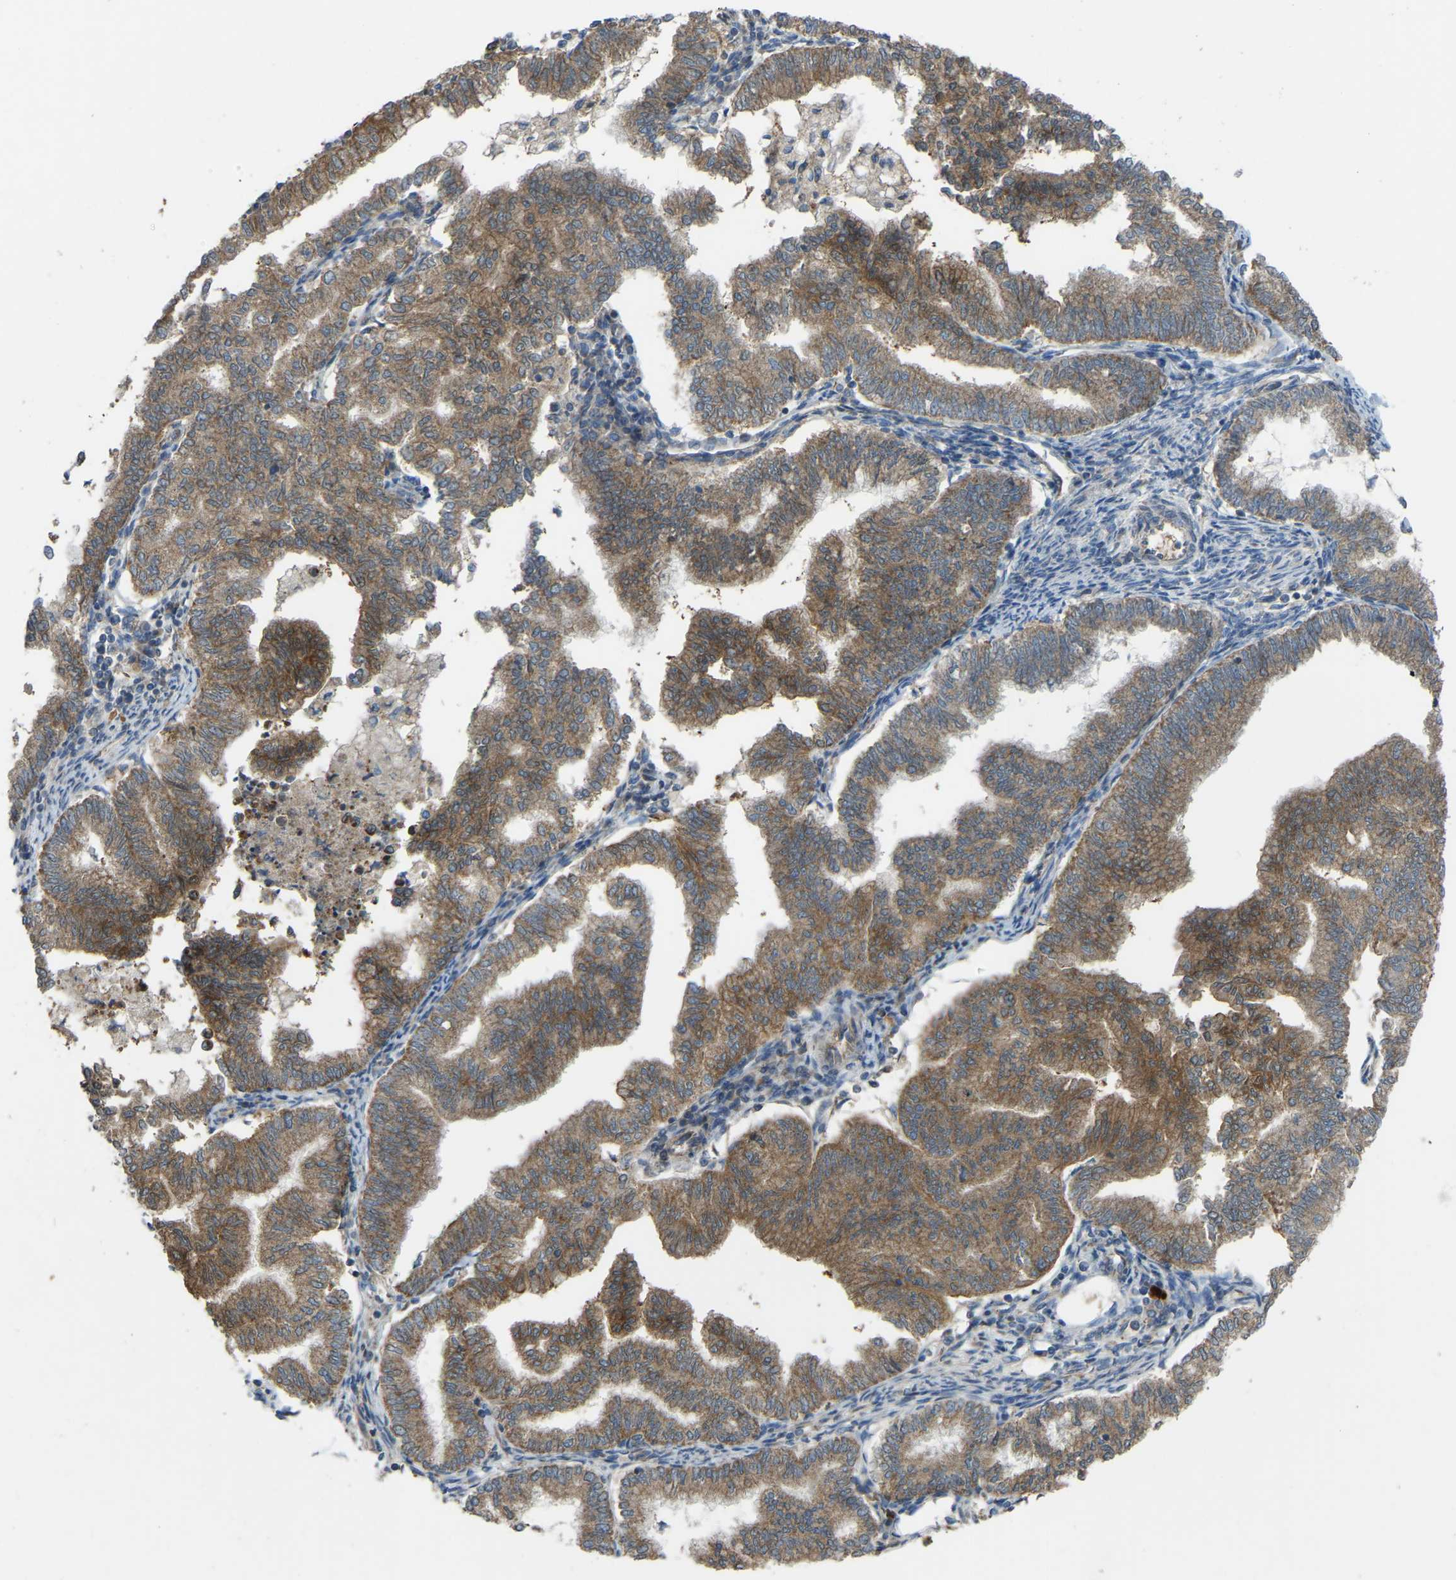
{"staining": {"intensity": "strong", "quantity": ">75%", "location": "cytoplasmic/membranous"}, "tissue": "endometrial cancer", "cell_type": "Tumor cells", "image_type": "cancer", "snomed": [{"axis": "morphology", "description": "Polyp, NOS"}, {"axis": "morphology", "description": "Adenocarcinoma, NOS"}, {"axis": "morphology", "description": "Adenoma, NOS"}, {"axis": "topography", "description": "Endometrium"}], "caption": "Immunohistochemical staining of human endometrial cancer reveals strong cytoplasmic/membranous protein positivity in approximately >75% of tumor cells.", "gene": "C21orf91", "patient": {"sex": "female", "age": 79}}